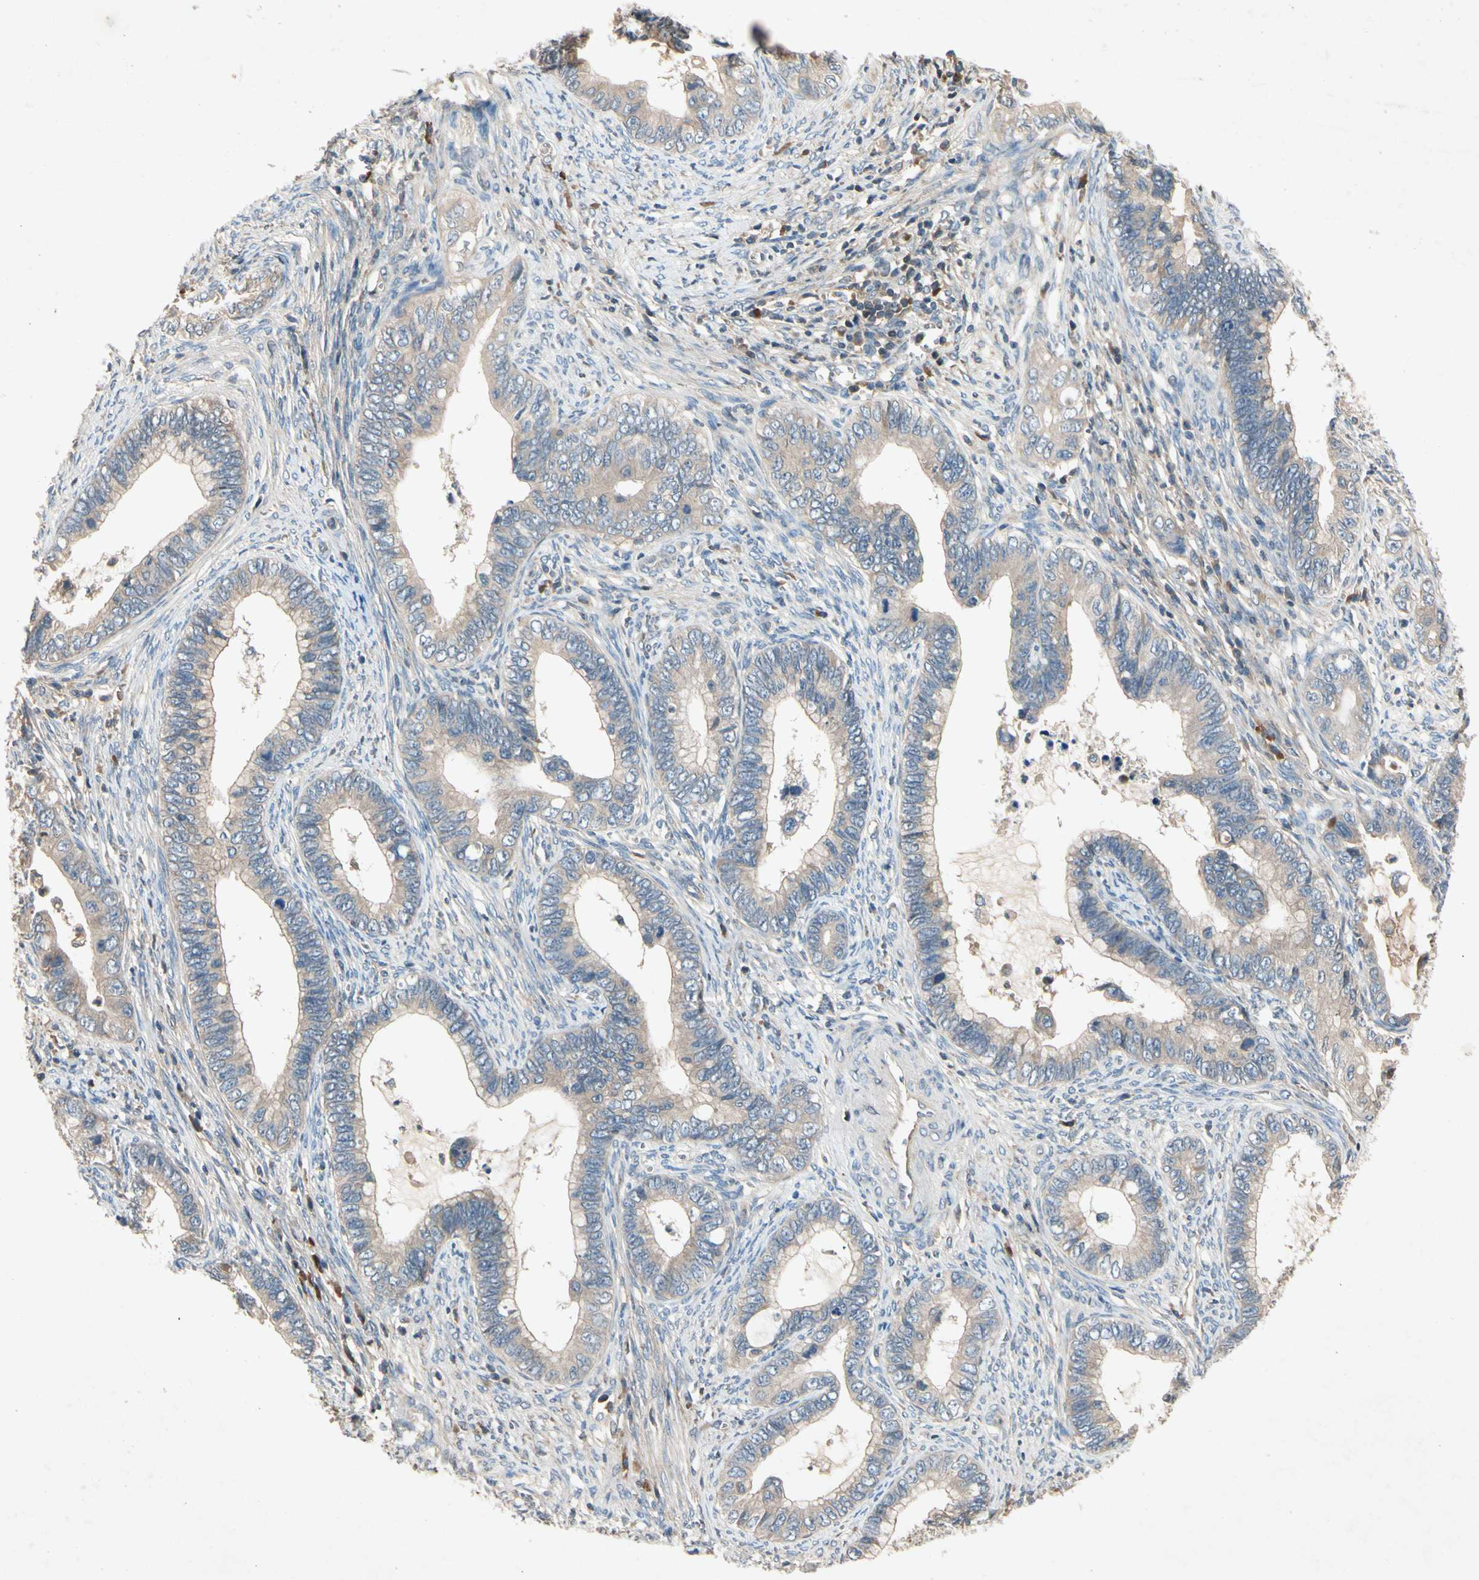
{"staining": {"intensity": "weak", "quantity": ">75%", "location": "cytoplasmic/membranous"}, "tissue": "cervical cancer", "cell_type": "Tumor cells", "image_type": "cancer", "snomed": [{"axis": "morphology", "description": "Adenocarcinoma, NOS"}, {"axis": "topography", "description": "Cervix"}], "caption": "Immunohistochemistry photomicrograph of neoplastic tissue: human cervical cancer stained using immunohistochemistry (IHC) exhibits low levels of weak protein expression localized specifically in the cytoplasmic/membranous of tumor cells, appearing as a cytoplasmic/membranous brown color.", "gene": "IL1RL1", "patient": {"sex": "female", "age": 44}}